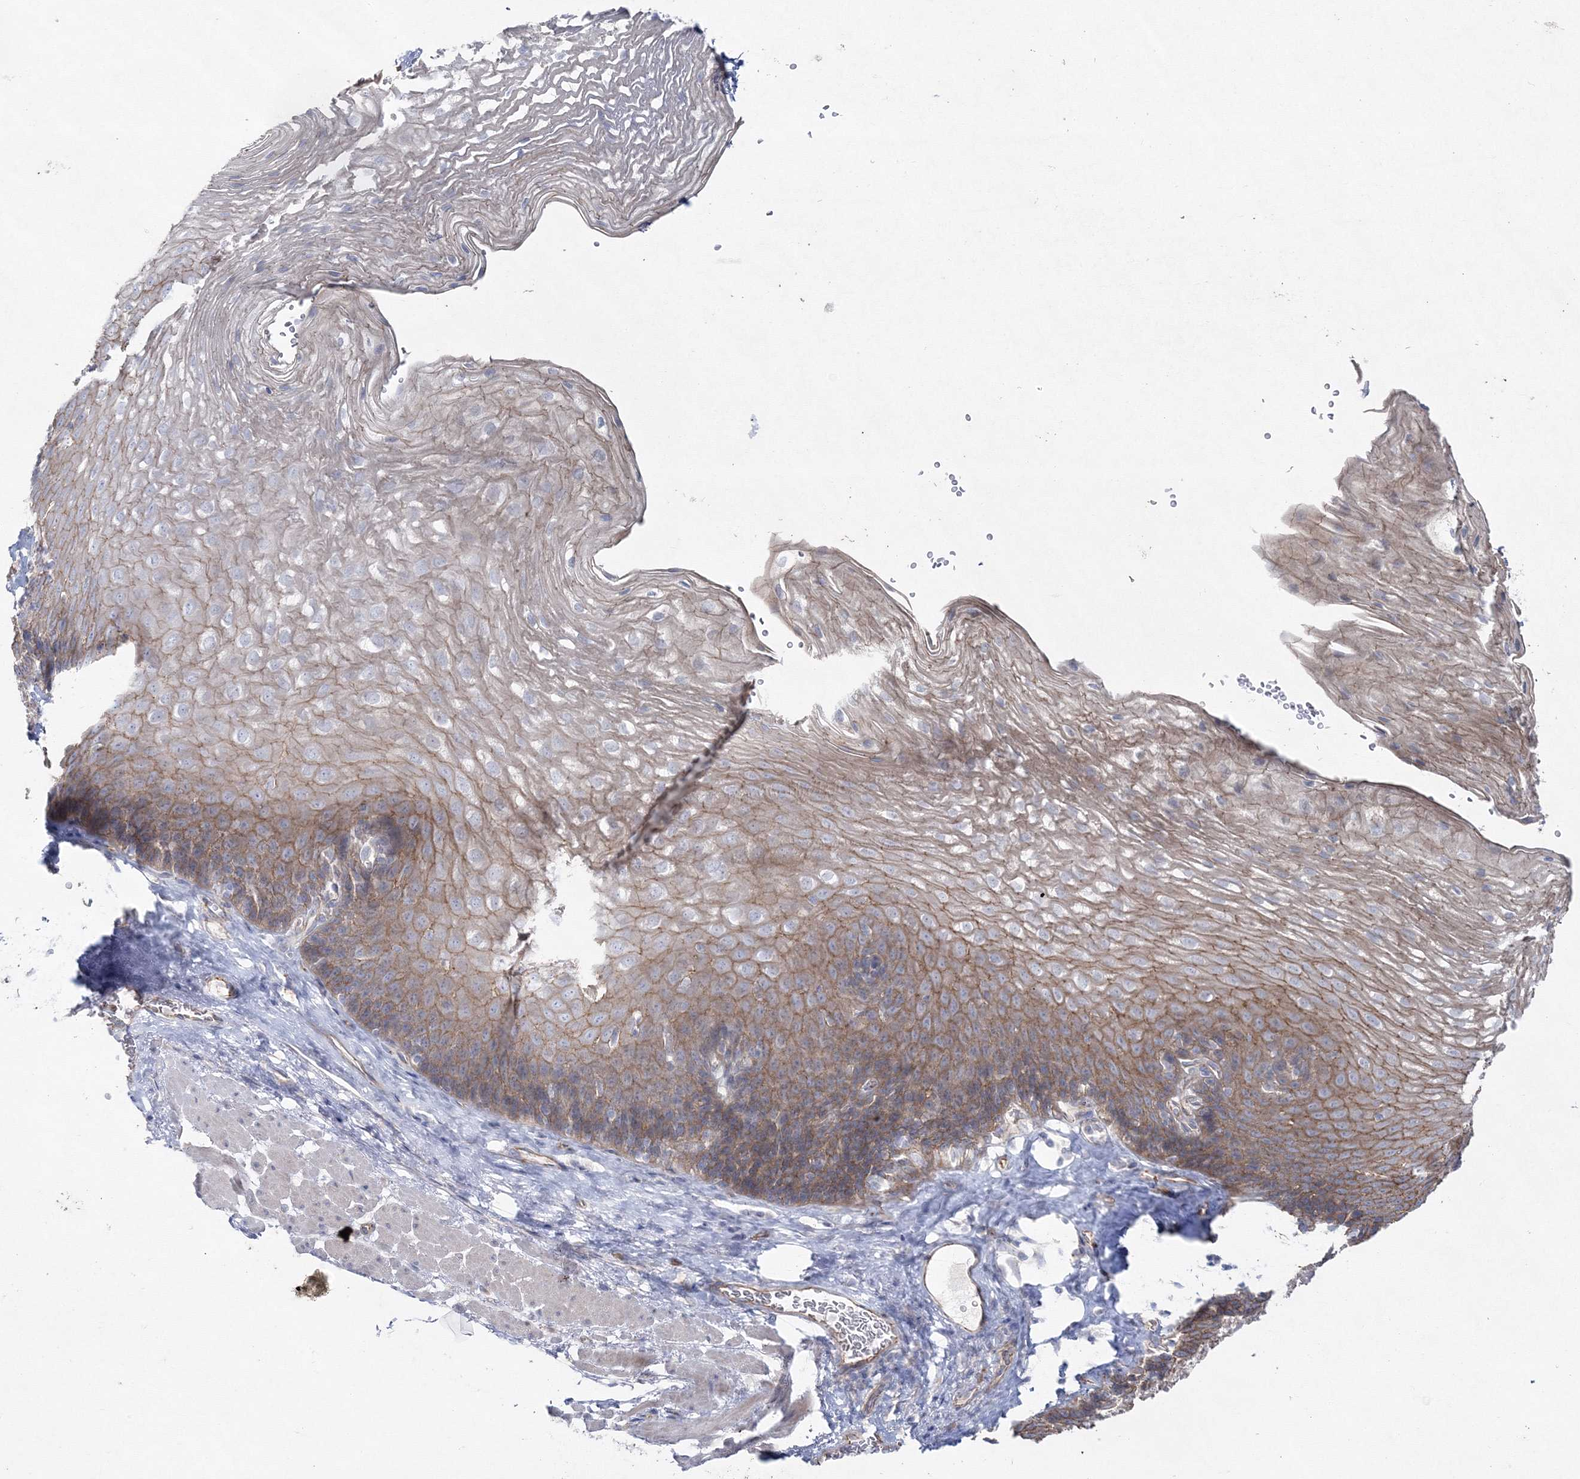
{"staining": {"intensity": "moderate", "quantity": ">75%", "location": "cytoplasmic/membranous"}, "tissue": "esophagus", "cell_type": "Squamous epithelial cells", "image_type": "normal", "snomed": [{"axis": "morphology", "description": "Normal tissue, NOS"}, {"axis": "topography", "description": "Esophagus"}], "caption": "Moderate cytoplasmic/membranous staining for a protein is present in approximately >75% of squamous epithelial cells of benign esophagus using IHC.", "gene": "NAA40", "patient": {"sex": "female", "age": 66}}